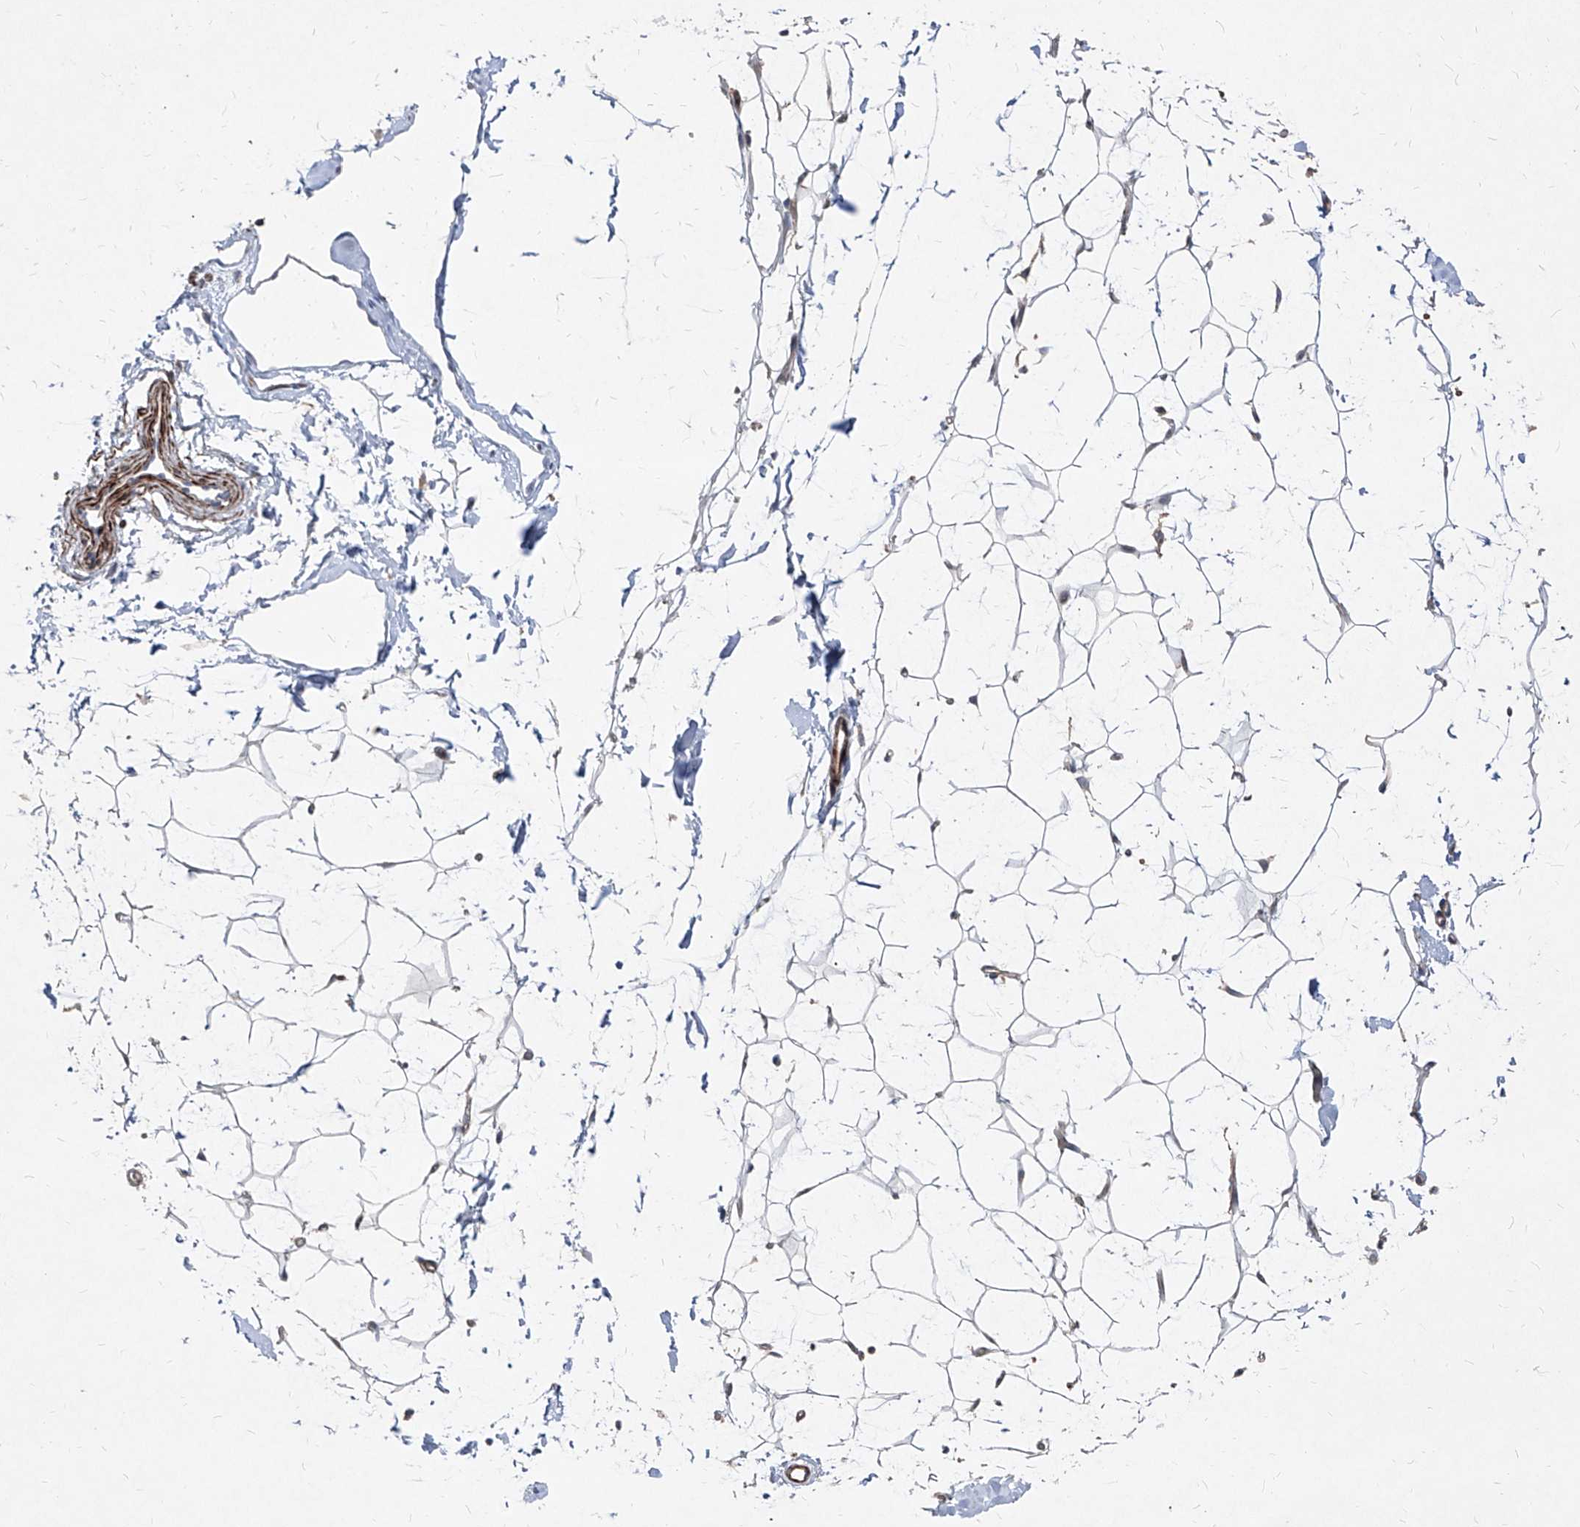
{"staining": {"intensity": "negative", "quantity": "none", "location": "none"}, "tissue": "adipose tissue", "cell_type": "Adipocytes", "image_type": "normal", "snomed": [{"axis": "morphology", "description": "Normal tissue, NOS"}, {"axis": "topography", "description": "Breast"}], "caption": "The image reveals no staining of adipocytes in benign adipose tissue. (DAB immunohistochemistry visualized using brightfield microscopy, high magnification).", "gene": "UFD1", "patient": {"sex": "female", "age": 23}}